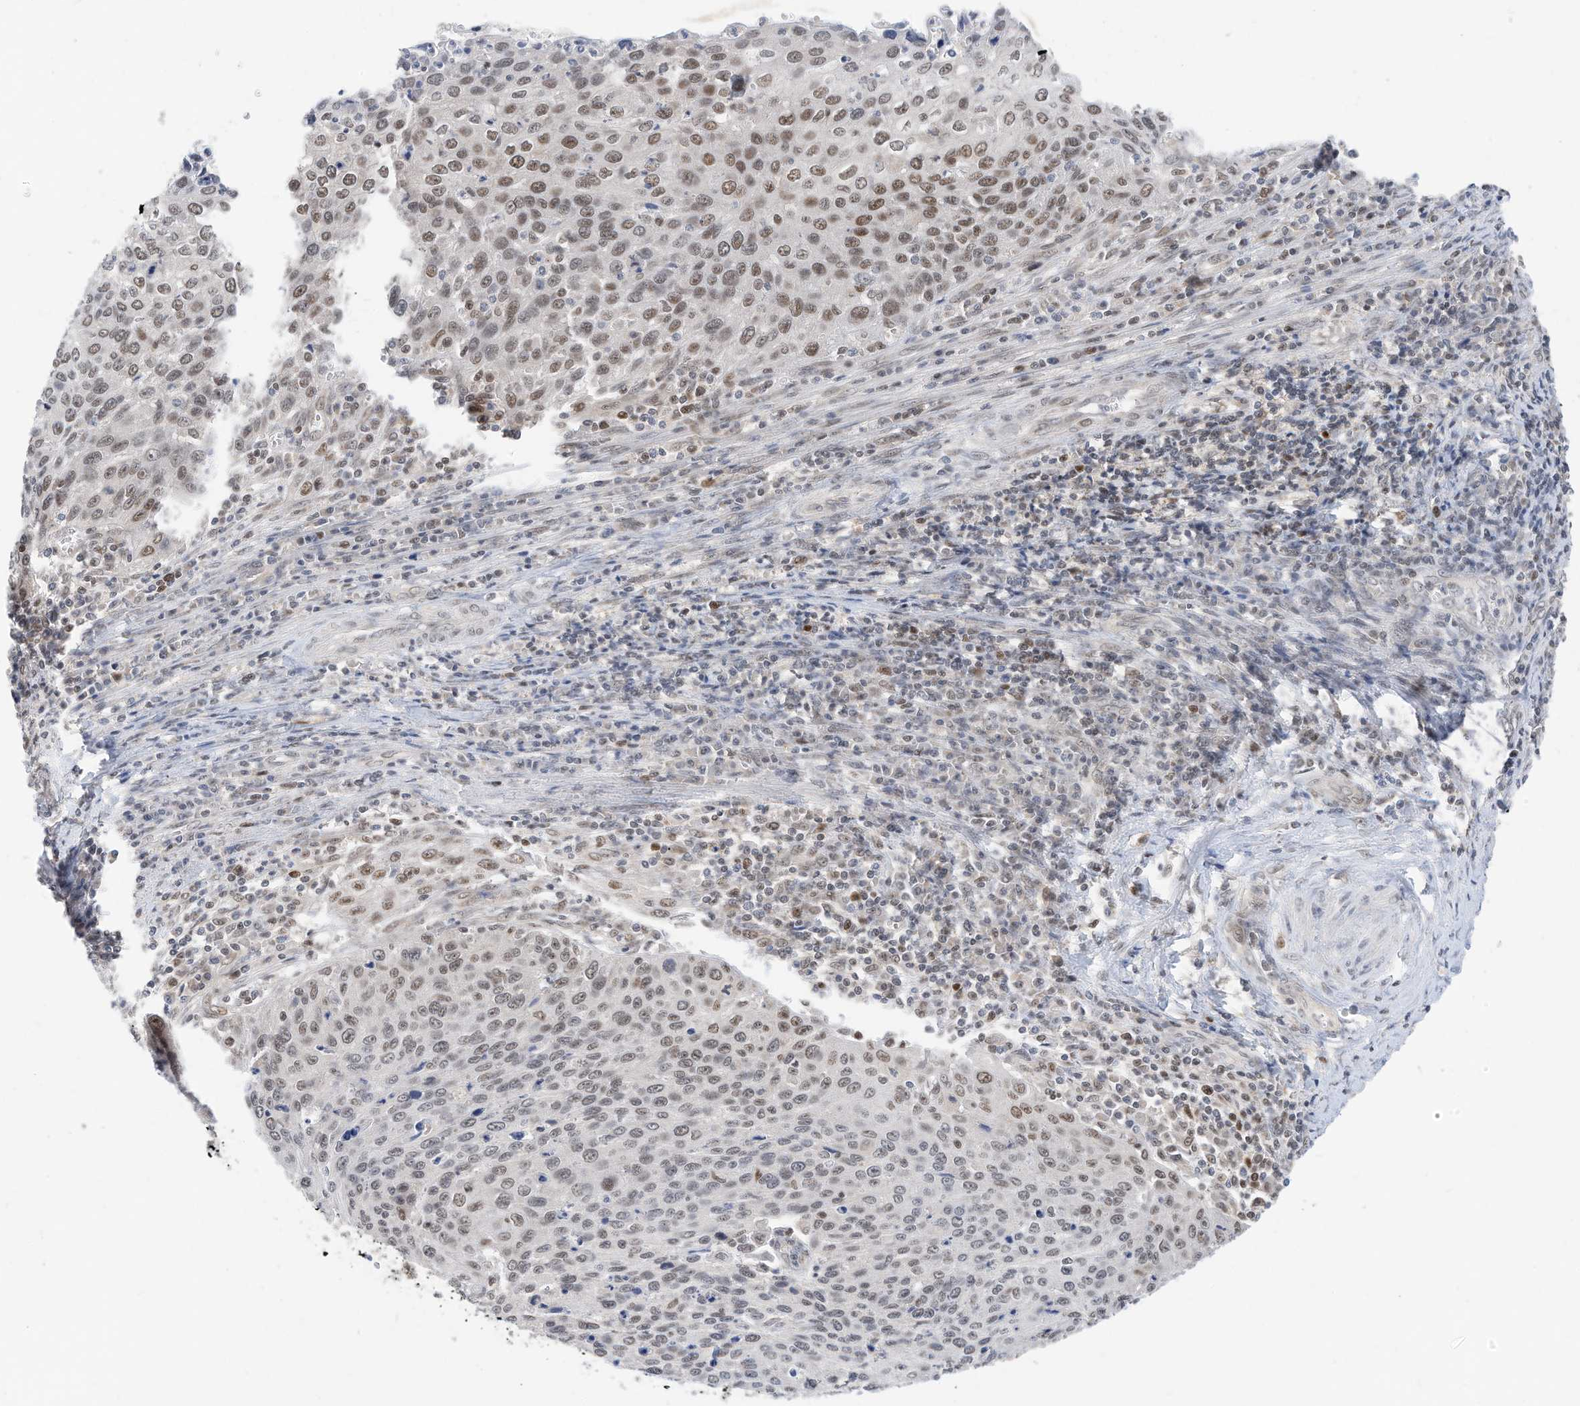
{"staining": {"intensity": "moderate", "quantity": "25%-75%", "location": "nuclear"}, "tissue": "cervical cancer", "cell_type": "Tumor cells", "image_type": "cancer", "snomed": [{"axis": "morphology", "description": "Squamous cell carcinoma, NOS"}, {"axis": "topography", "description": "Cervix"}], "caption": "Human squamous cell carcinoma (cervical) stained with a brown dye demonstrates moderate nuclear positive expression in approximately 25%-75% of tumor cells.", "gene": "OGT", "patient": {"sex": "female", "age": 32}}